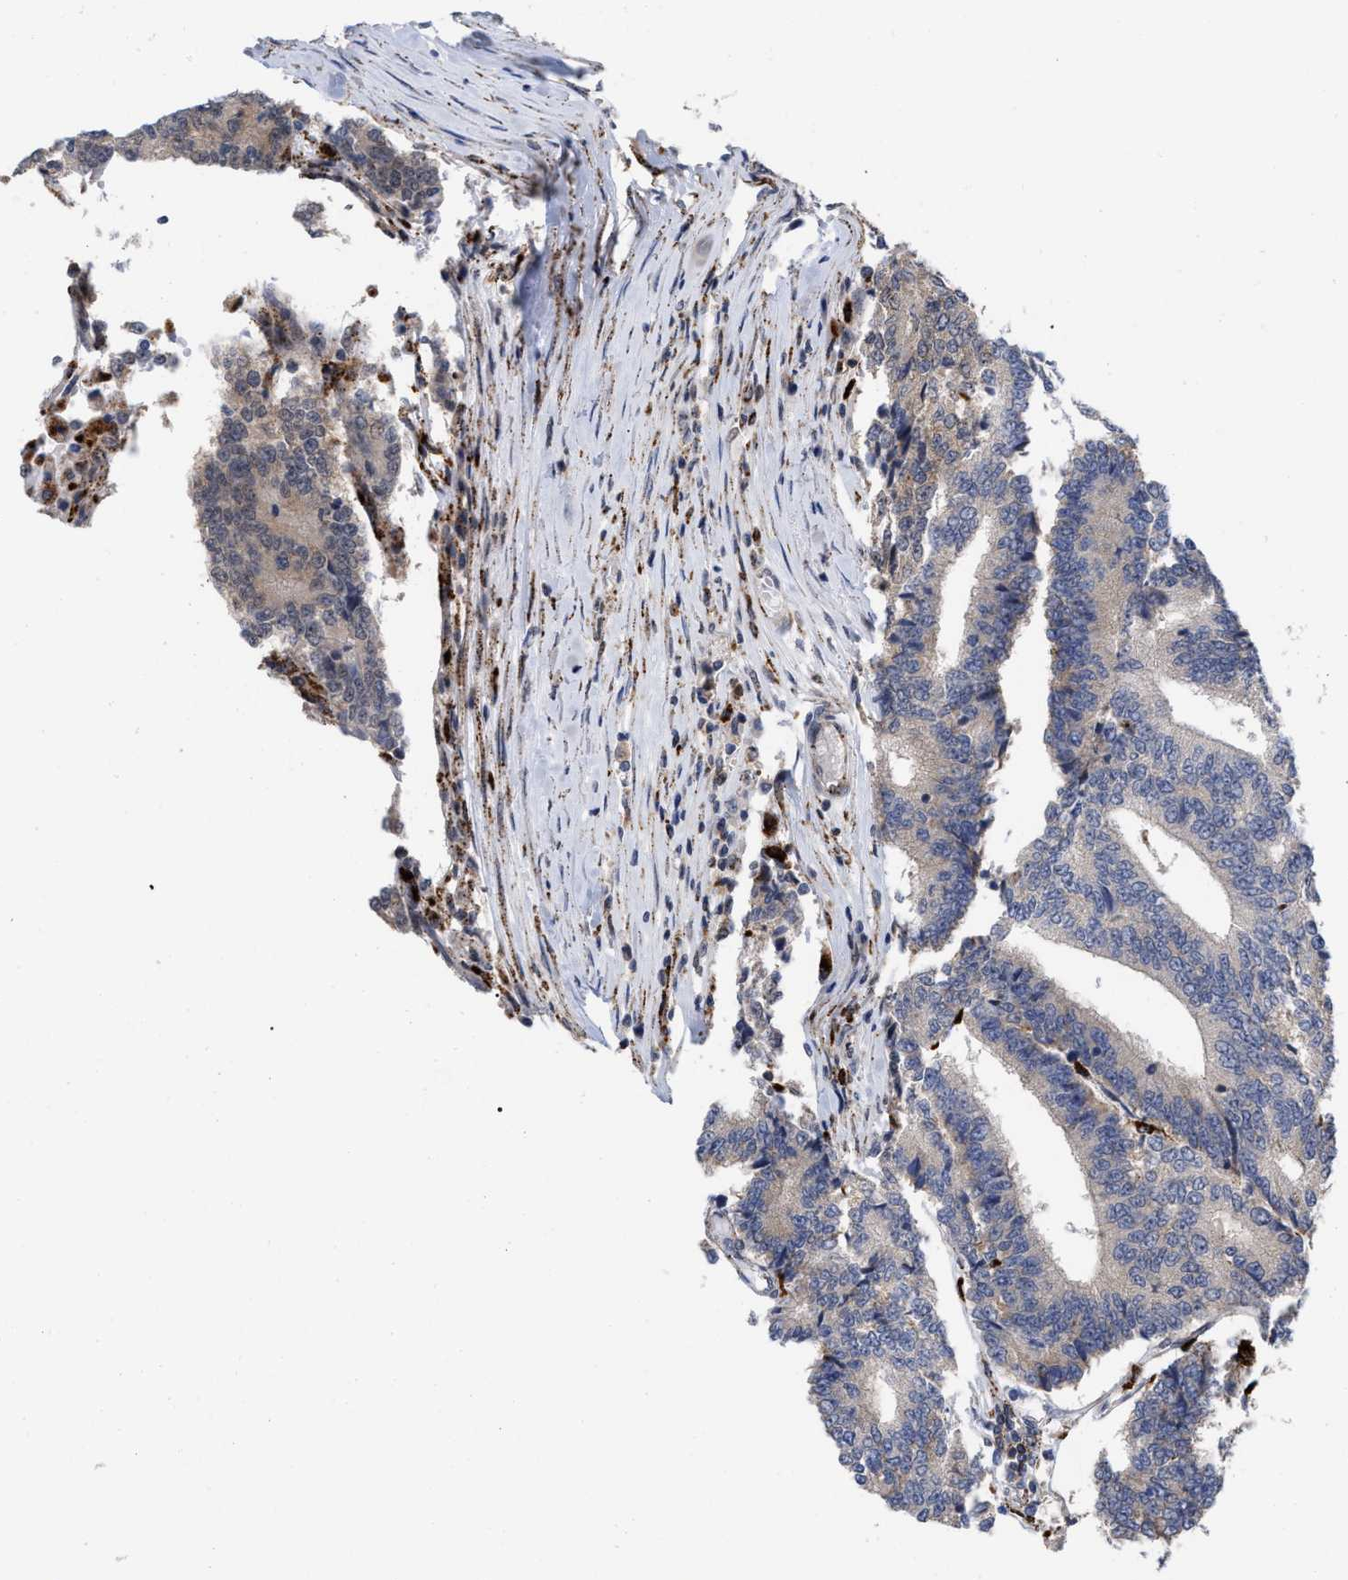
{"staining": {"intensity": "weak", "quantity": "25%-75%", "location": "cytoplasmic/membranous"}, "tissue": "prostate cancer", "cell_type": "Tumor cells", "image_type": "cancer", "snomed": [{"axis": "morphology", "description": "Normal tissue, NOS"}, {"axis": "morphology", "description": "Adenocarcinoma, High grade"}, {"axis": "topography", "description": "Prostate"}, {"axis": "topography", "description": "Seminal veicle"}], "caption": "This photomicrograph demonstrates IHC staining of prostate cancer (high-grade adenocarcinoma), with low weak cytoplasmic/membranous staining in about 25%-75% of tumor cells.", "gene": "UPF1", "patient": {"sex": "male", "age": 55}}